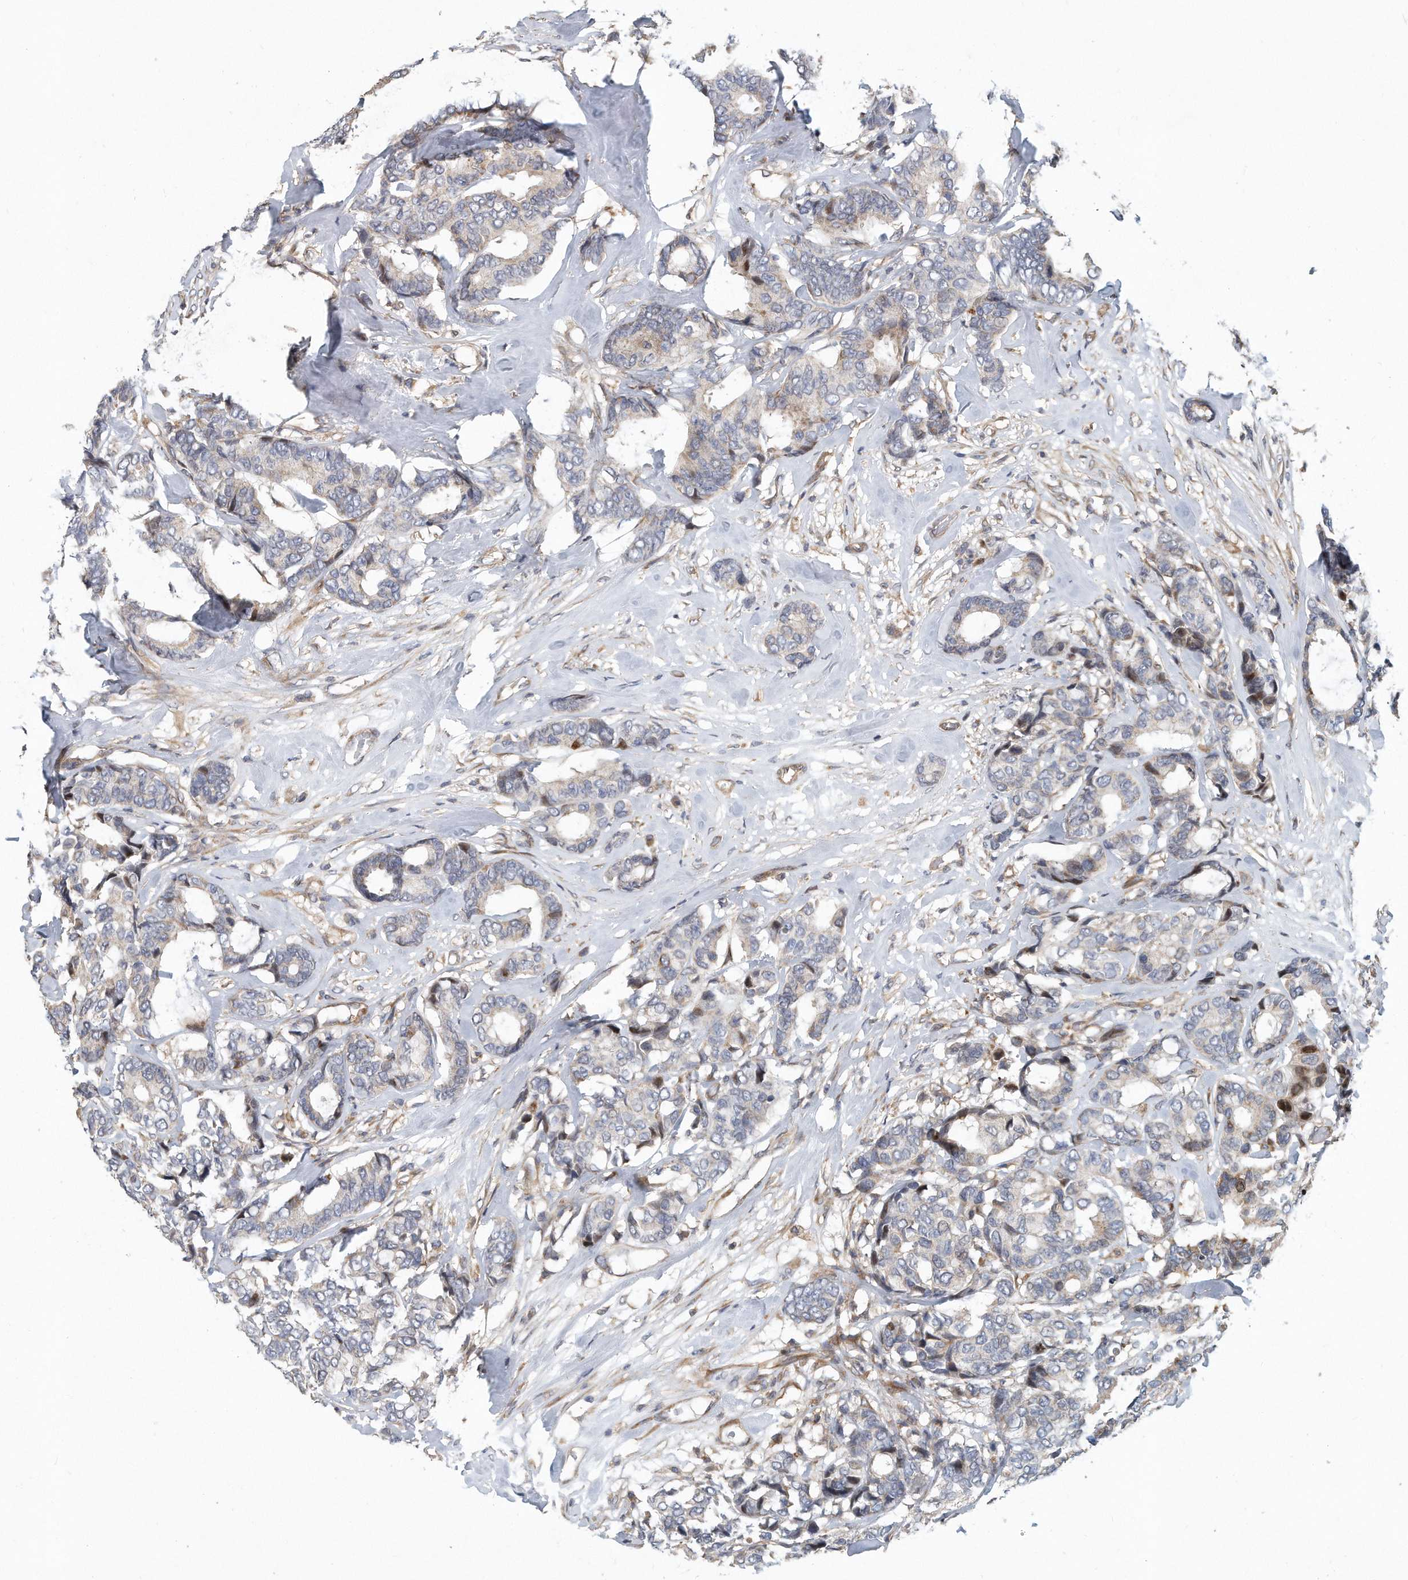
{"staining": {"intensity": "weak", "quantity": "<25%", "location": "cytoplasmic/membranous"}, "tissue": "breast cancer", "cell_type": "Tumor cells", "image_type": "cancer", "snomed": [{"axis": "morphology", "description": "Duct carcinoma"}, {"axis": "topography", "description": "Breast"}], "caption": "Immunohistochemistry (IHC) image of human infiltrating ductal carcinoma (breast) stained for a protein (brown), which demonstrates no positivity in tumor cells.", "gene": "PCDH8", "patient": {"sex": "female", "age": 87}}